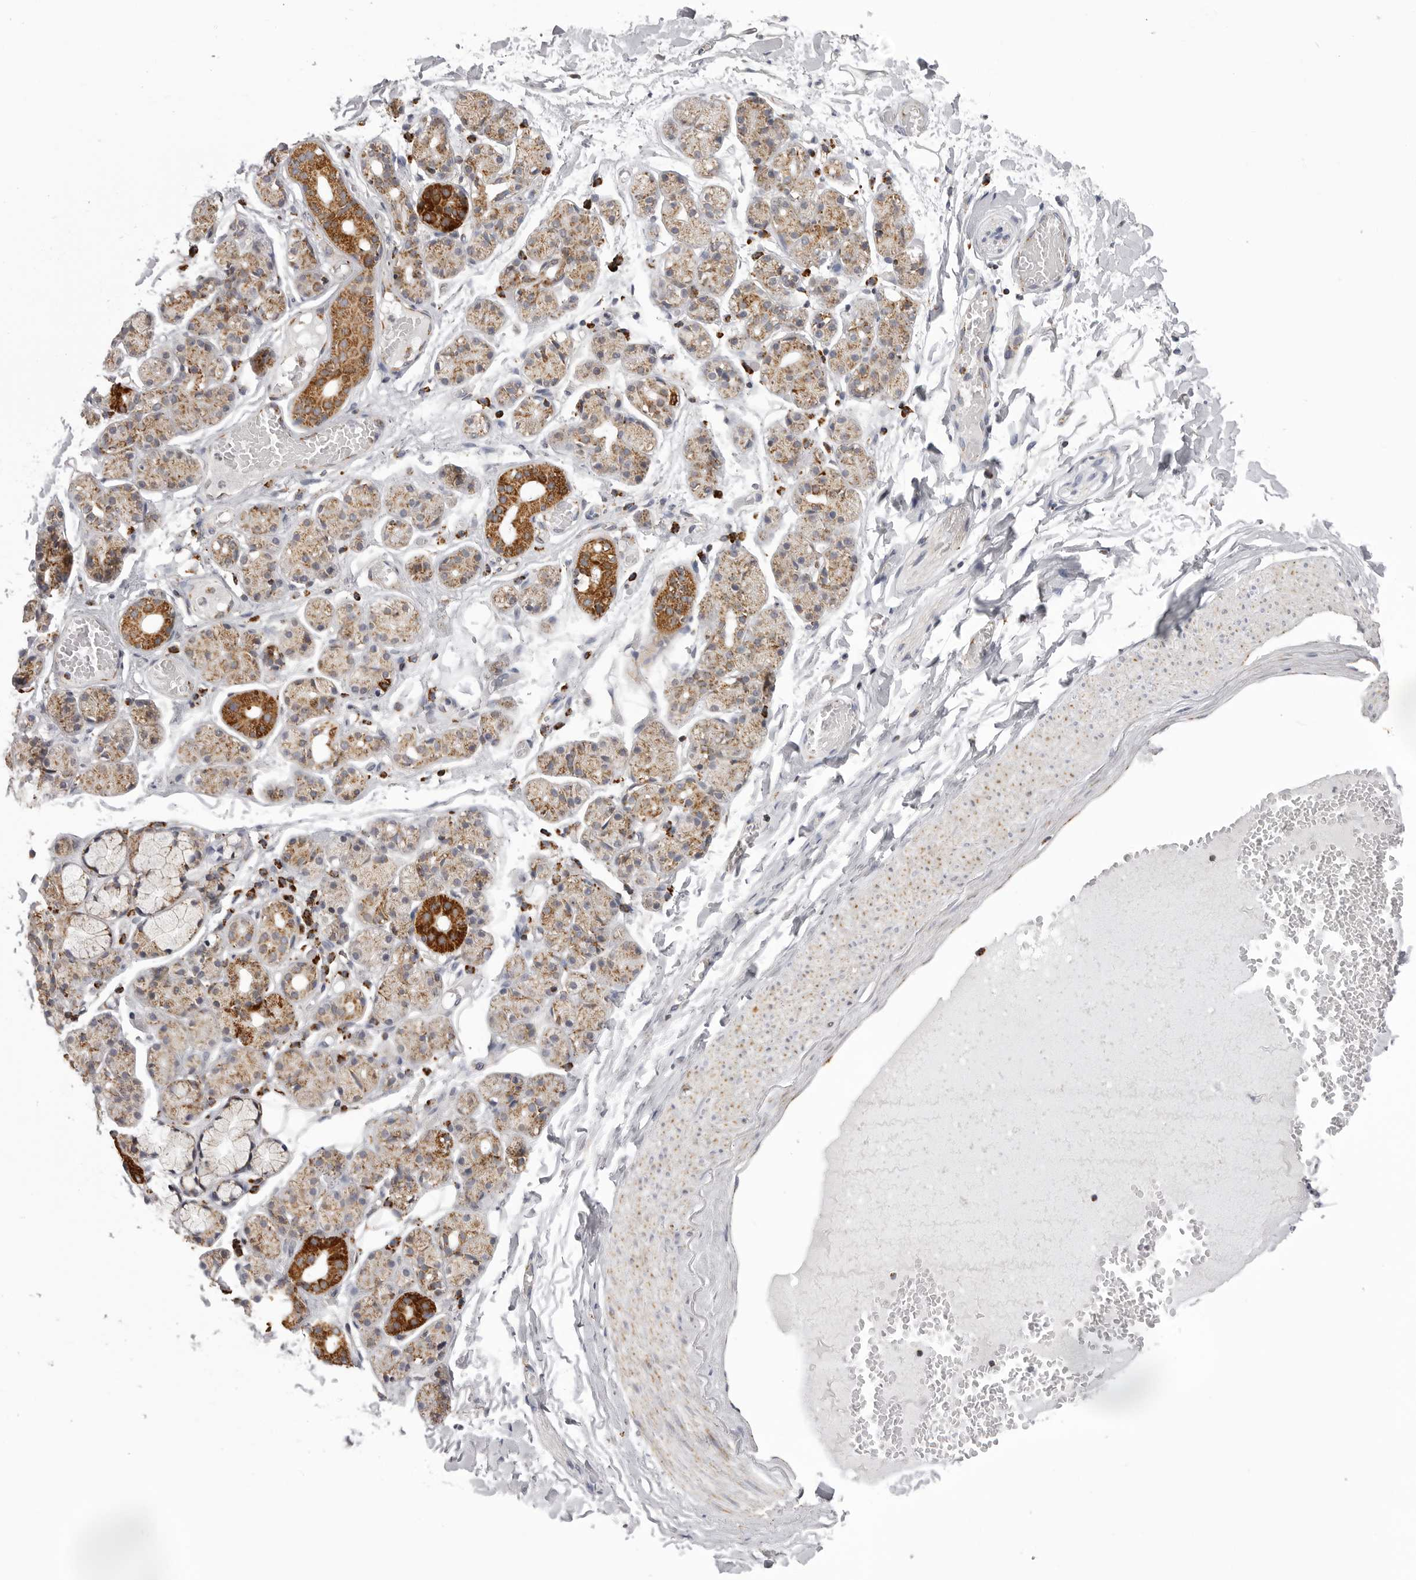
{"staining": {"intensity": "strong", "quantity": "25%-75%", "location": "cytoplasmic/membranous"}, "tissue": "salivary gland", "cell_type": "Glandular cells", "image_type": "normal", "snomed": [{"axis": "morphology", "description": "Normal tissue, NOS"}, {"axis": "topography", "description": "Salivary gland"}], "caption": "DAB (3,3'-diaminobenzidine) immunohistochemical staining of normal human salivary gland displays strong cytoplasmic/membranous protein positivity in approximately 25%-75% of glandular cells. The staining was performed using DAB (3,3'-diaminobenzidine), with brown indicating positive protein expression. Nuclei are stained blue with hematoxylin.", "gene": "TUFM", "patient": {"sex": "male", "age": 63}}